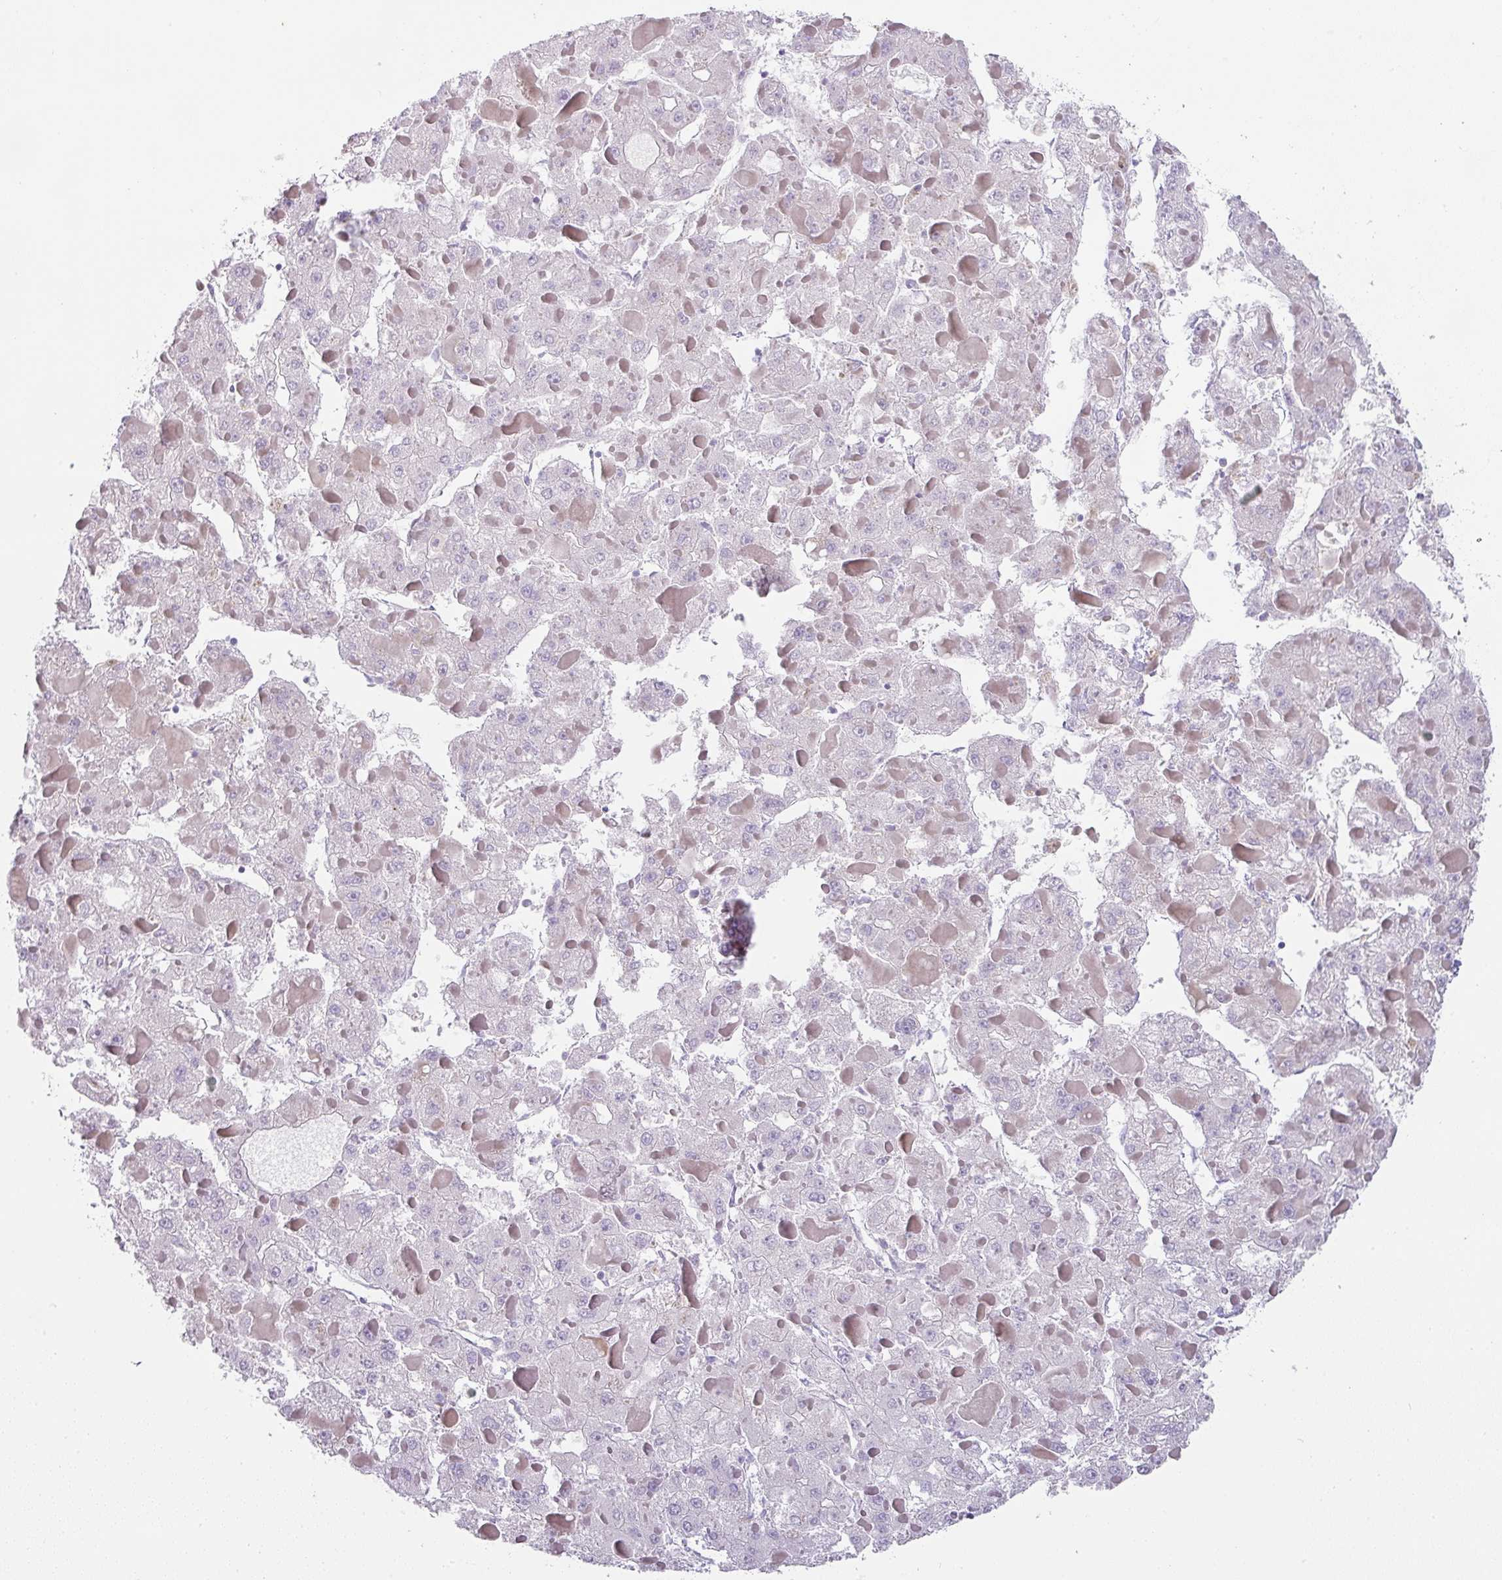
{"staining": {"intensity": "negative", "quantity": "none", "location": "none"}, "tissue": "liver cancer", "cell_type": "Tumor cells", "image_type": "cancer", "snomed": [{"axis": "morphology", "description": "Carcinoma, Hepatocellular, NOS"}, {"axis": "topography", "description": "Liver"}], "caption": "An image of liver hepatocellular carcinoma stained for a protein reveals no brown staining in tumor cells.", "gene": "OR52N1", "patient": {"sex": "female", "age": 73}}